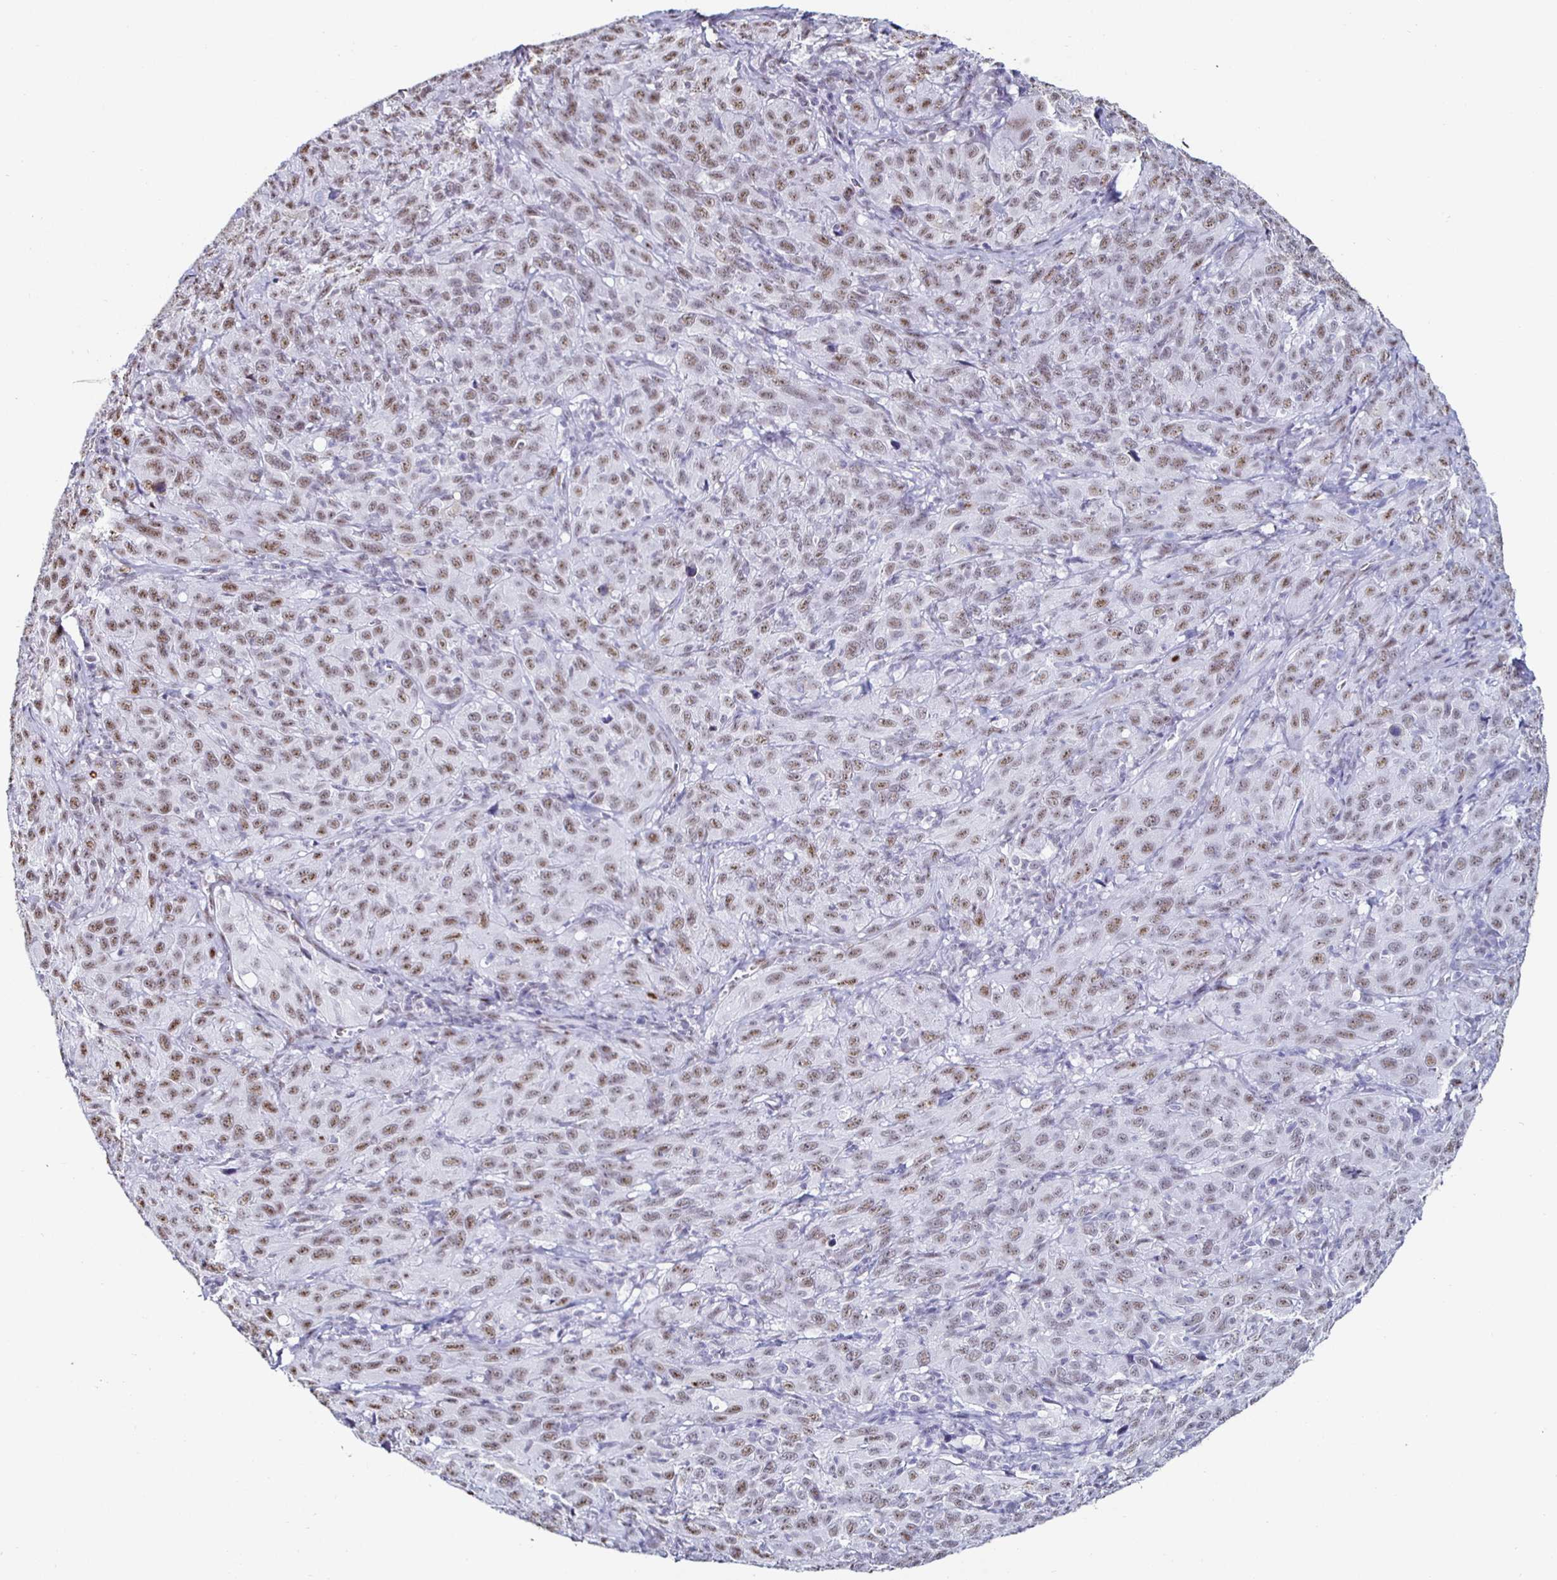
{"staining": {"intensity": "moderate", "quantity": ">75%", "location": "nuclear"}, "tissue": "cervical cancer", "cell_type": "Tumor cells", "image_type": "cancer", "snomed": [{"axis": "morphology", "description": "Normal tissue, NOS"}, {"axis": "morphology", "description": "Squamous cell carcinoma, NOS"}, {"axis": "topography", "description": "Cervix"}], "caption": "IHC (DAB) staining of human squamous cell carcinoma (cervical) reveals moderate nuclear protein positivity in about >75% of tumor cells. (Stains: DAB (3,3'-diaminobenzidine) in brown, nuclei in blue, Microscopy: brightfield microscopy at high magnification).", "gene": "DDX39B", "patient": {"sex": "female", "age": 51}}